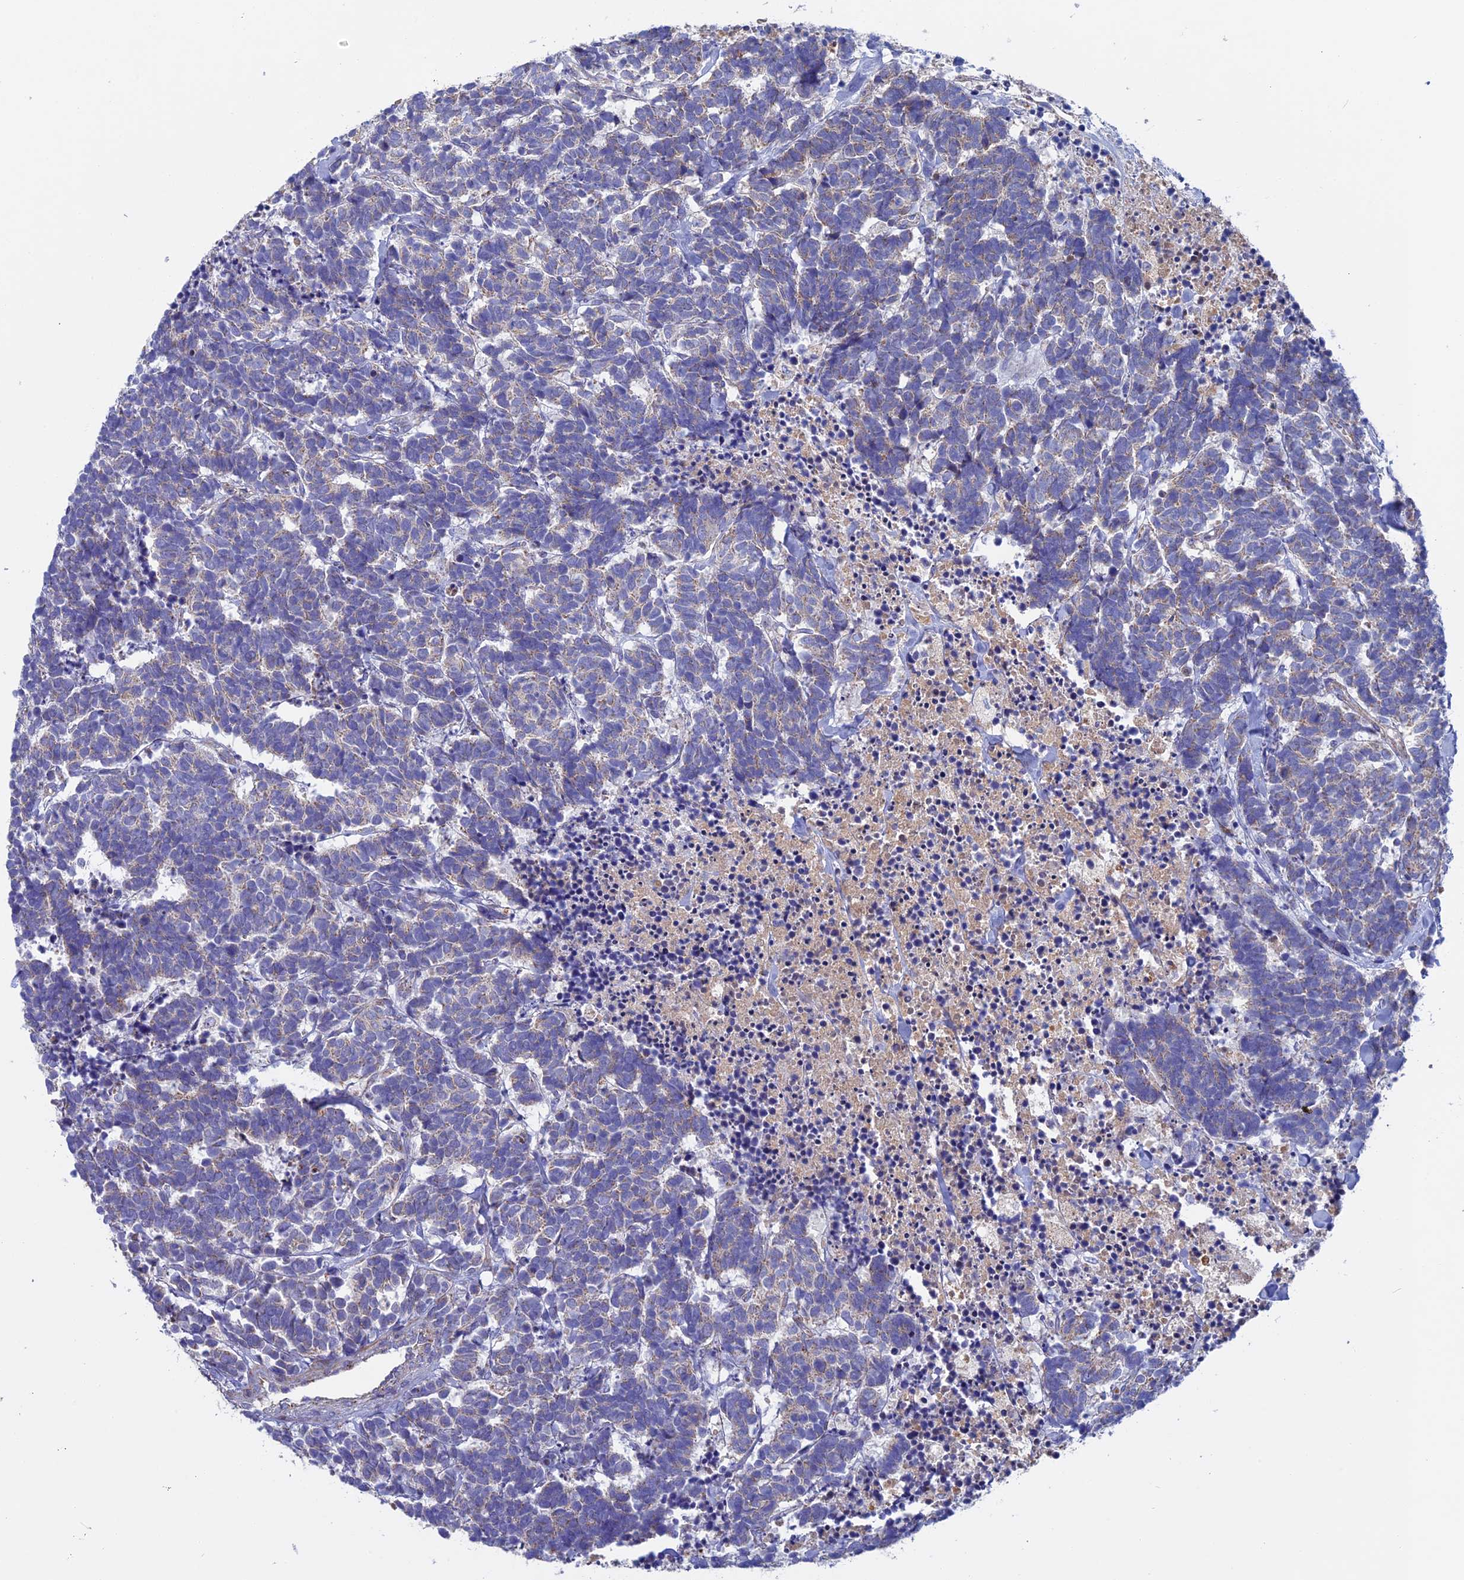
{"staining": {"intensity": "negative", "quantity": "none", "location": "none"}, "tissue": "carcinoid", "cell_type": "Tumor cells", "image_type": "cancer", "snomed": [{"axis": "morphology", "description": "Carcinoma, NOS"}, {"axis": "morphology", "description": "Carcinoid, malignant, NOS"}, {"axis": "topography", "description": "Urinary bladder"}], "caption": "DAB immunohistochemical staining of human carcinoid (malignant) demonstrates no significant positivity in tumor cells.", "gene": "SLC15A5", "patient": {"sex": "male", "age": 57}}